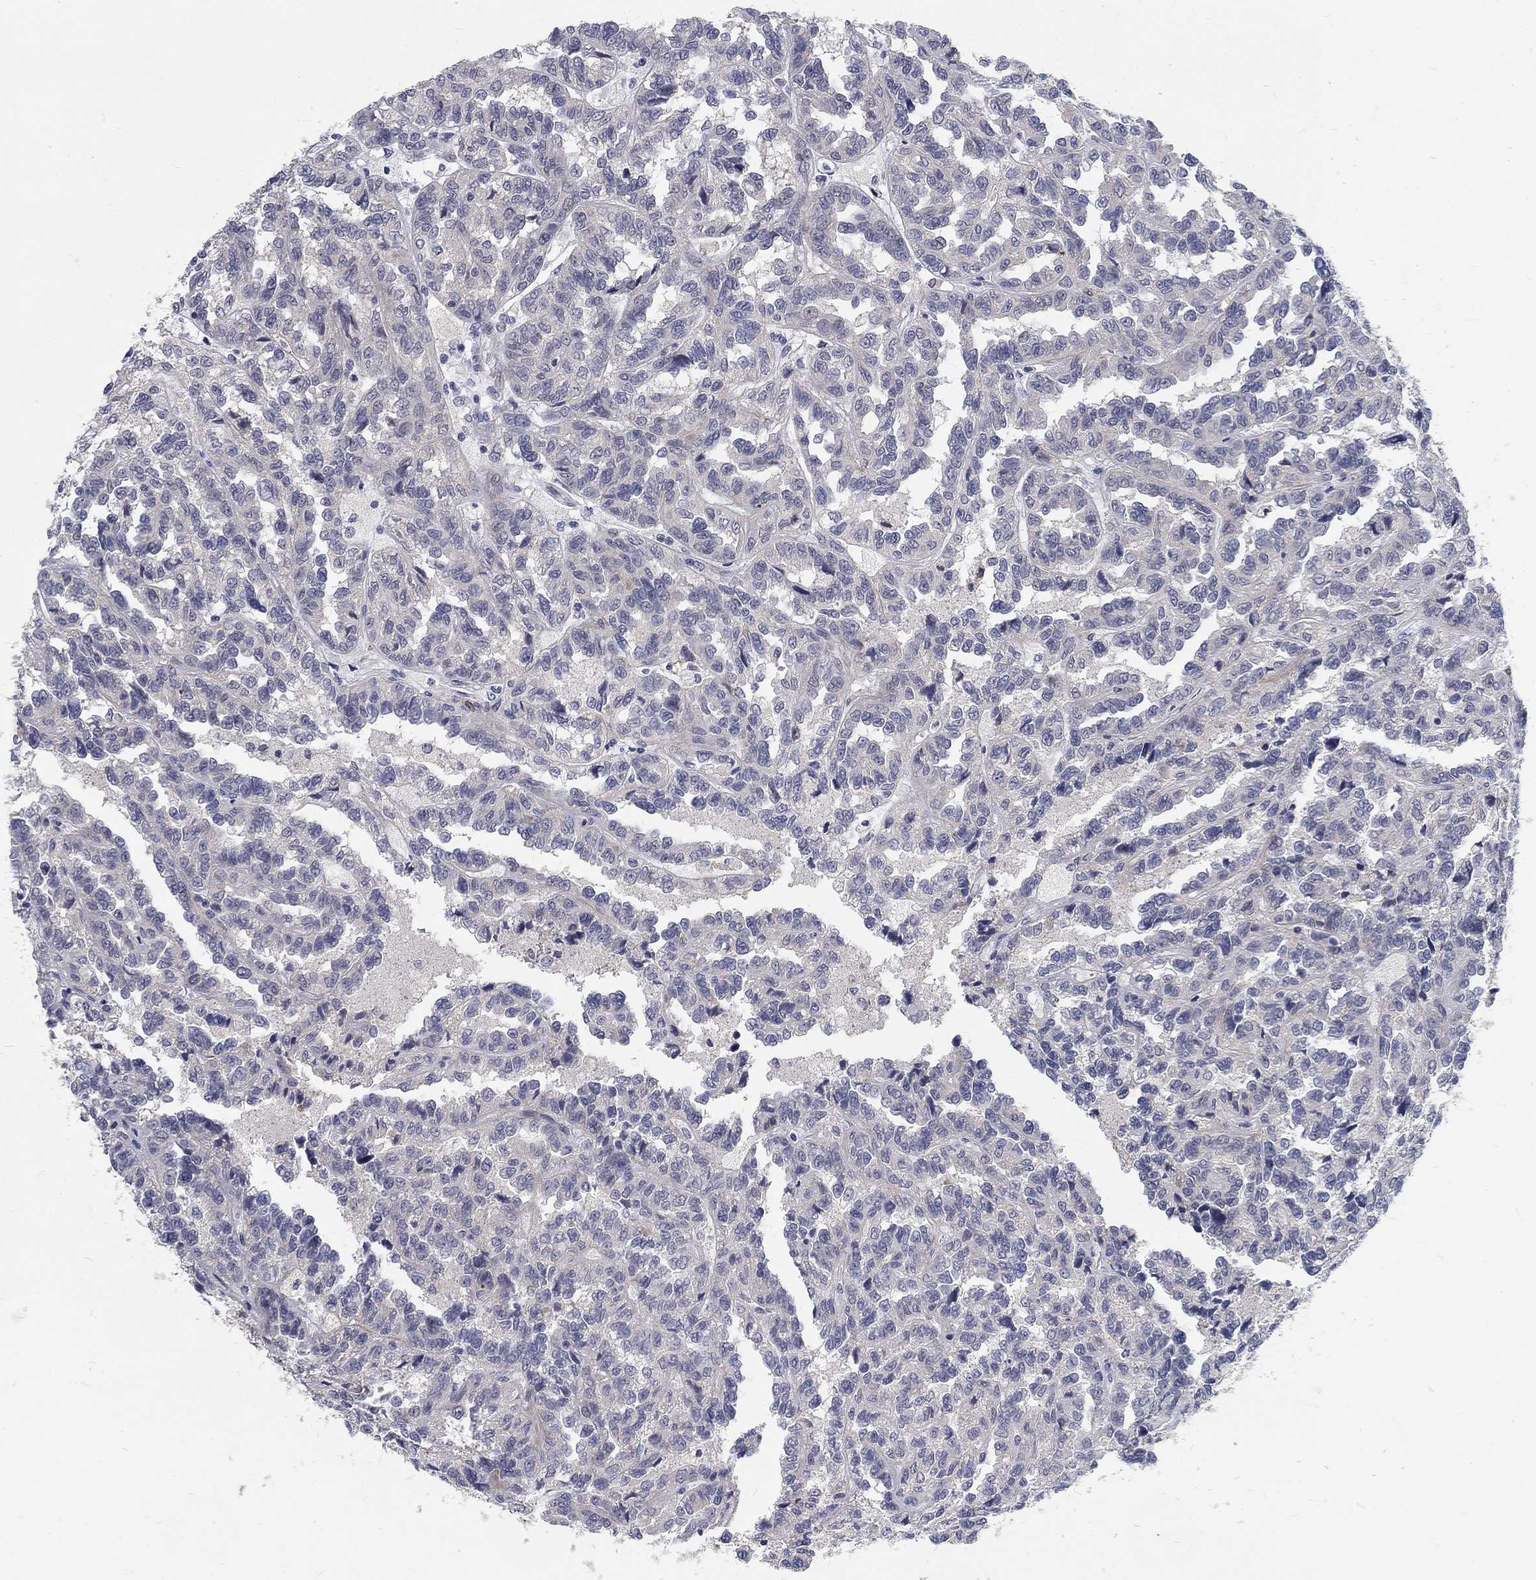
{"staining": {"intensity": "negative", "quantity": "none", "location": "none"}, "tissue": "renal cancer", "cell_type": "Tumor cells", "image_type": "cancer", "snomed": [{"axis": "morphology", "description": "Adenocarcinoma, NOS"}, {"axis": "topography", "description": "Kidney"}], "caption": "The image reveals no significant positivity in tumor cells of renal cancer (adenocarcinoma).", "gene": "PHKA1", "patient": {"sex": "male", "age": 79}}